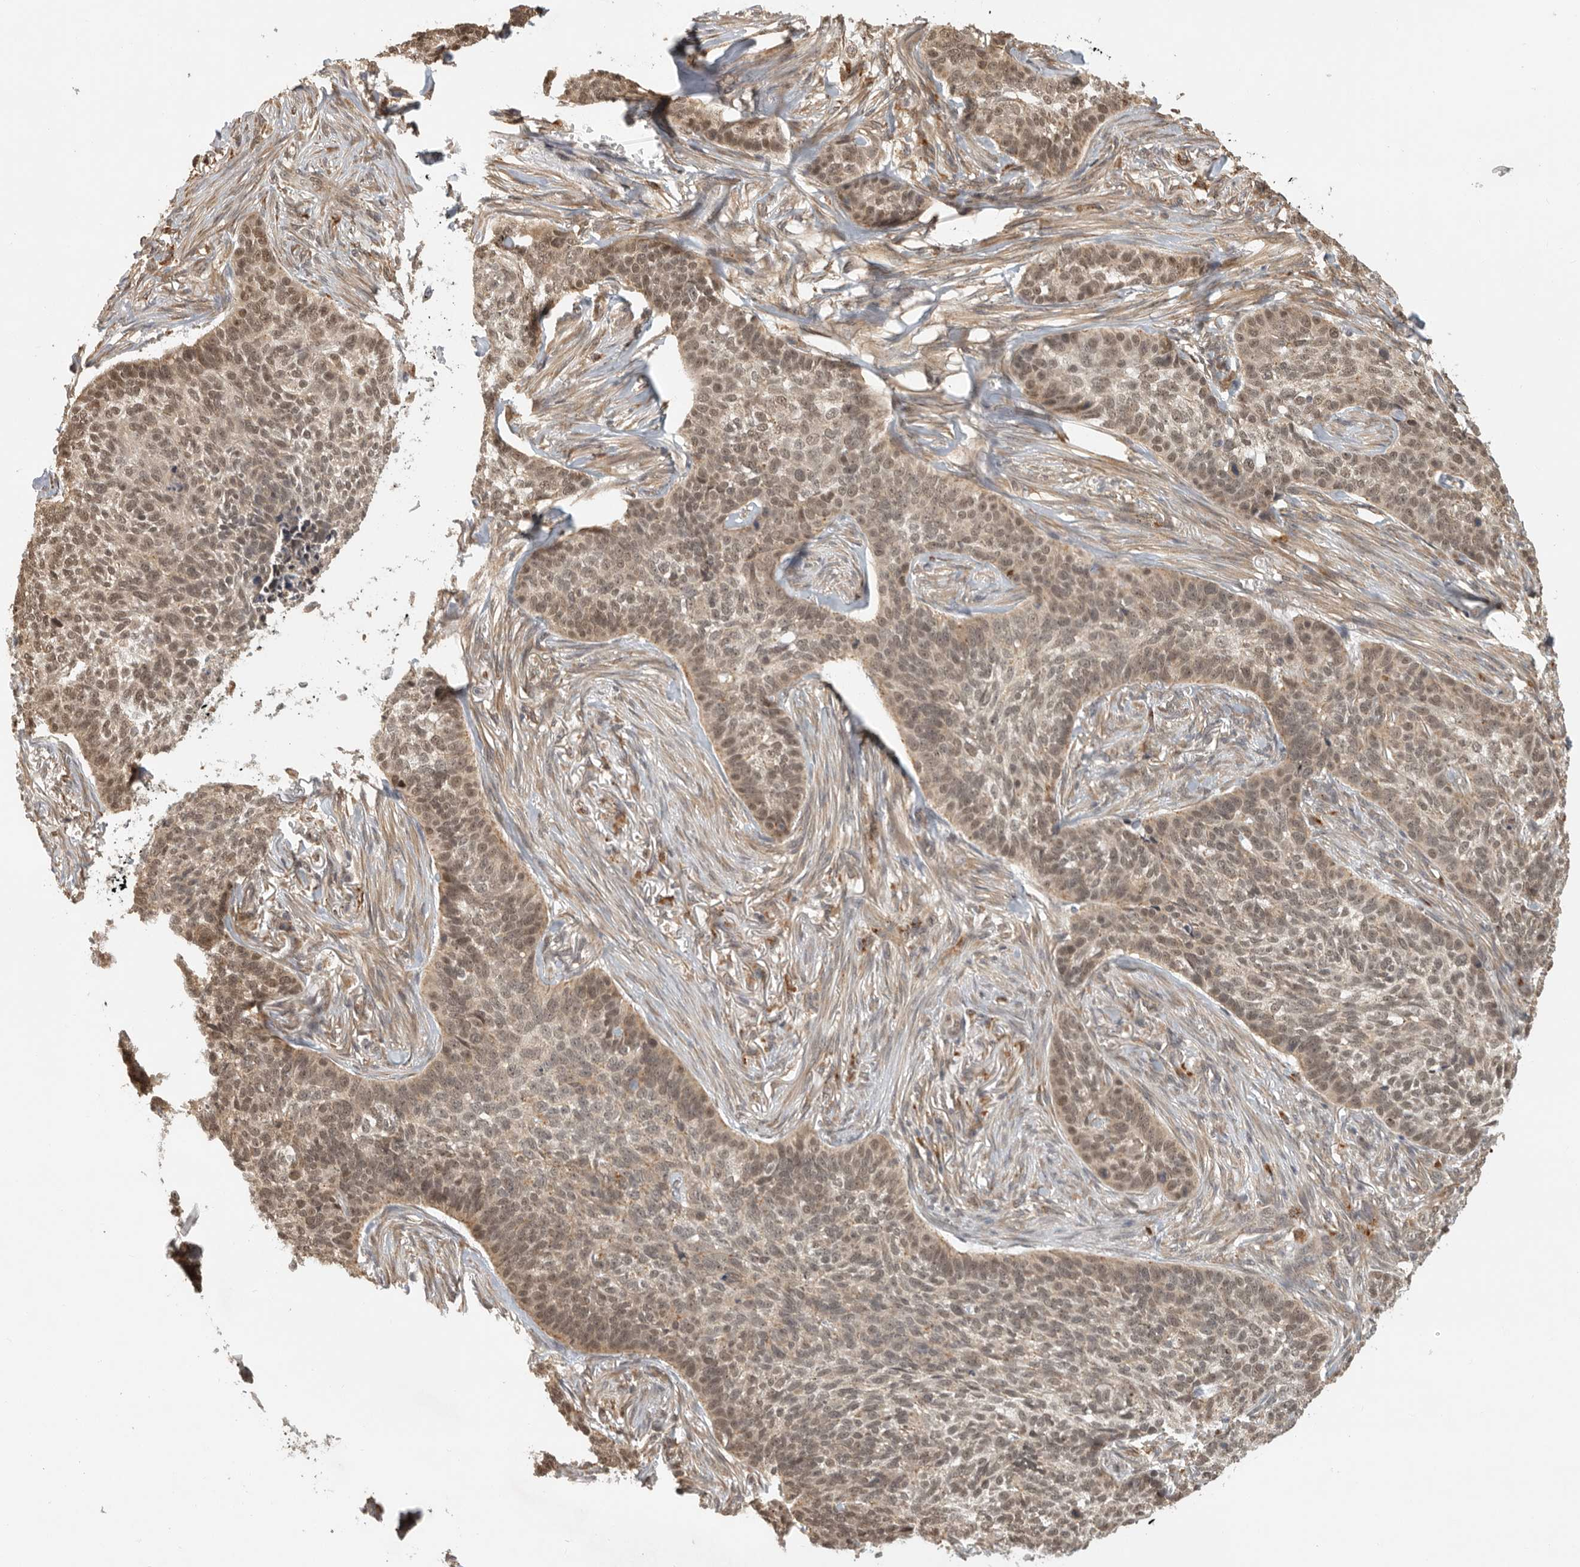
{"staining": {"intensity": "weak", "quantity": ">75%", "location": "cytoplasmic/membranous,nuclear"}, "tissue": "skin cancer", "cell_type": "Tumor cells", "image_type": "cancer", "snomed": [{"axis": "morphology", "description": "Basal cell carcinoma"}, {"axis": "topography", "description": "Skin"}], "caption": "Immunohistochemical staining of human skin cancer (basal cell carcinoma) reveals low levels of weak cytoplasmic/membranous and nuclear protein expression in about >75% of tumor cells.", "gene": "ZNF83", "patient": {"sex": "male", "age": 85}}